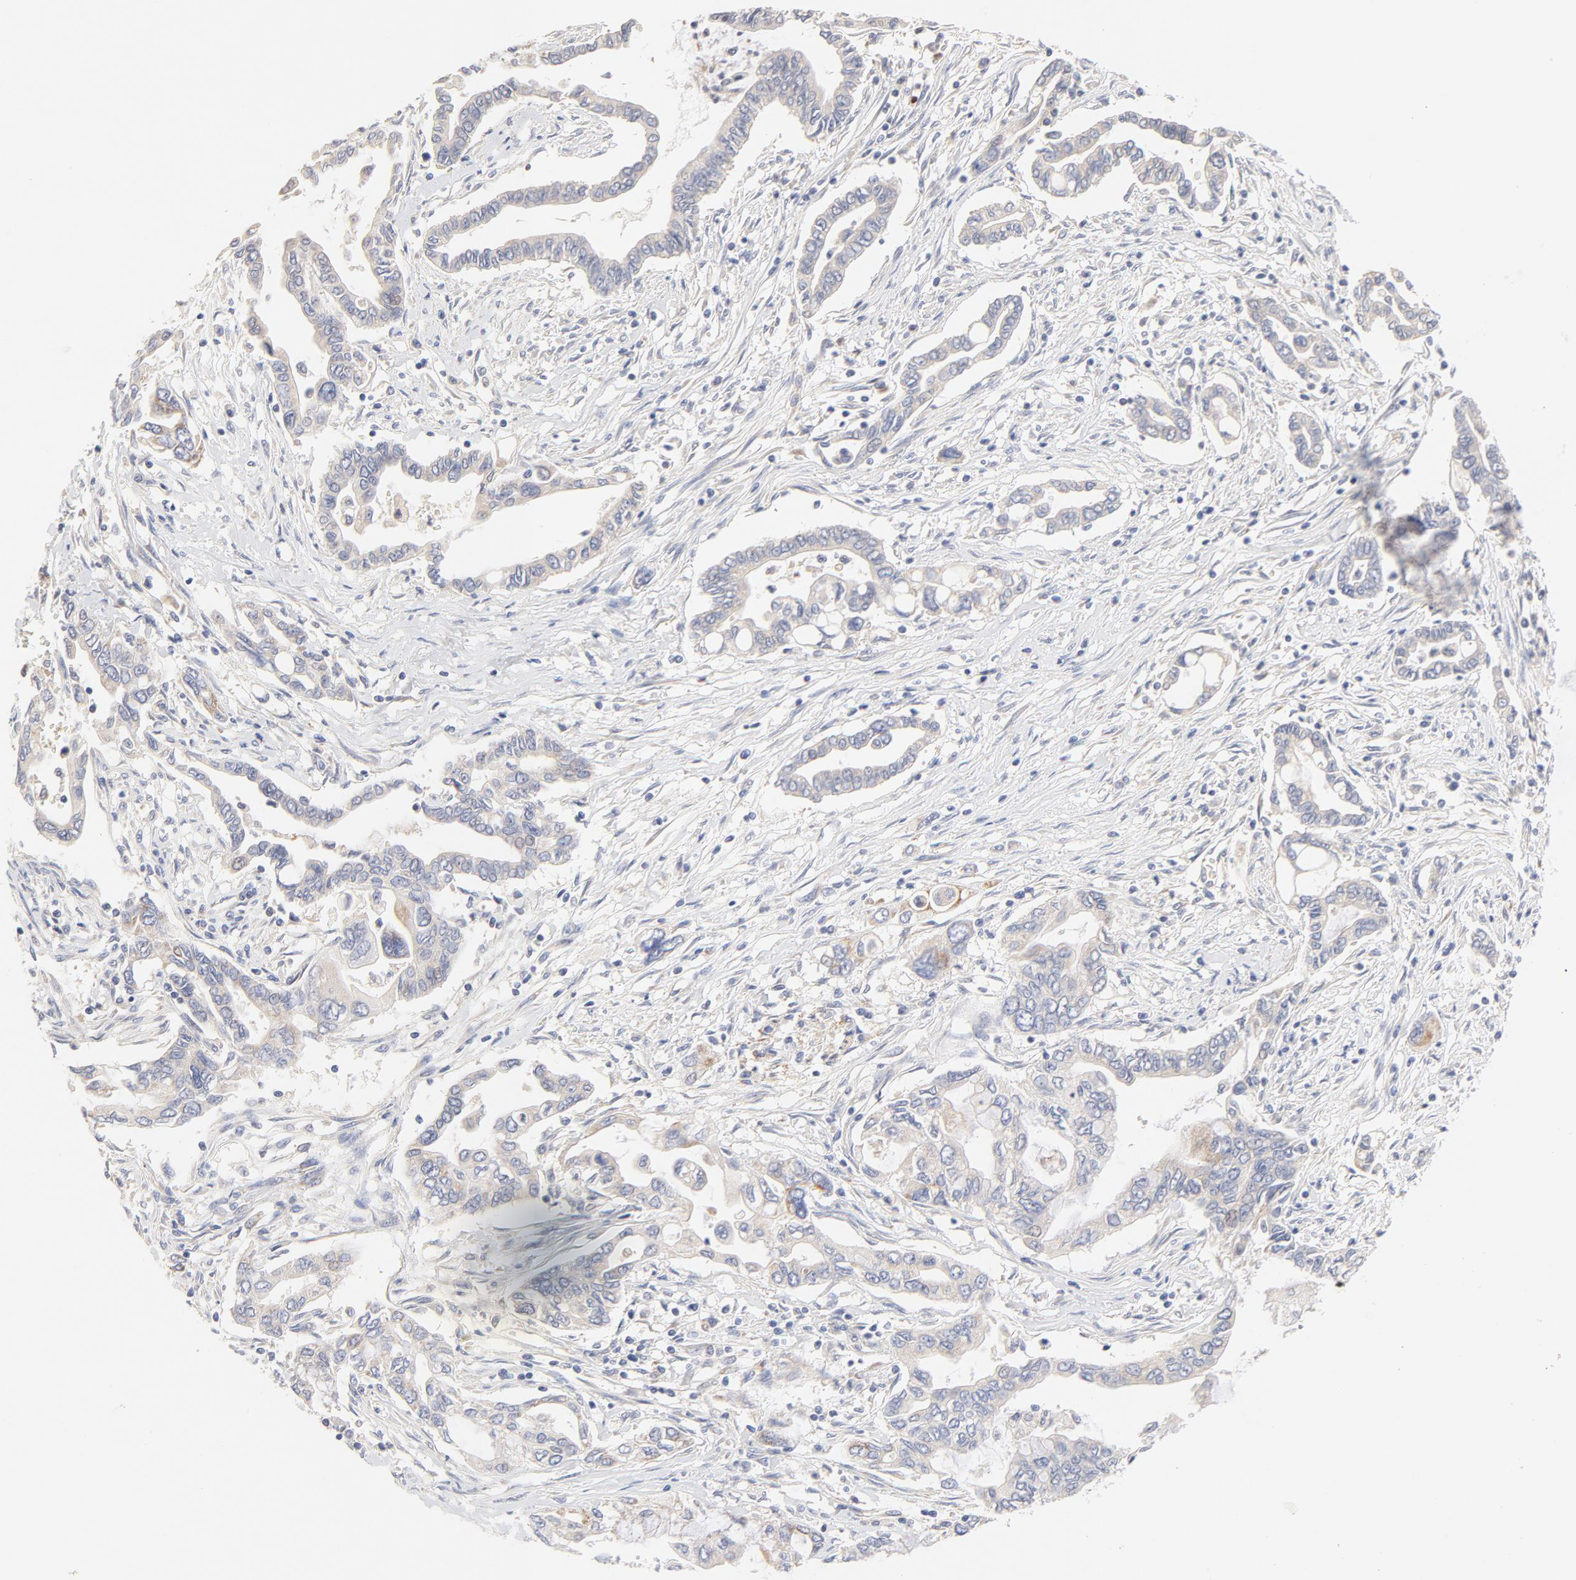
{"staining": {"intensity": "negative", "quantity": "none", "location": "none"}, "tissue": "pancreatic cancer", "cell_type": "Tumor cells", "image_type": "cancer", "snomed": [{"axis": "morphology", "description": "Adenocarcinoma, NOS"}, {"axis": "topography", "description": "Pancreas"}], "caption": "Immunohistochemistry (IHC) of human adenocarcinoma (pancreatic) demonstrates no staining in tumor cells.", "gene": "MTERF2", "patient": {"sex": "female", "age": 57}}